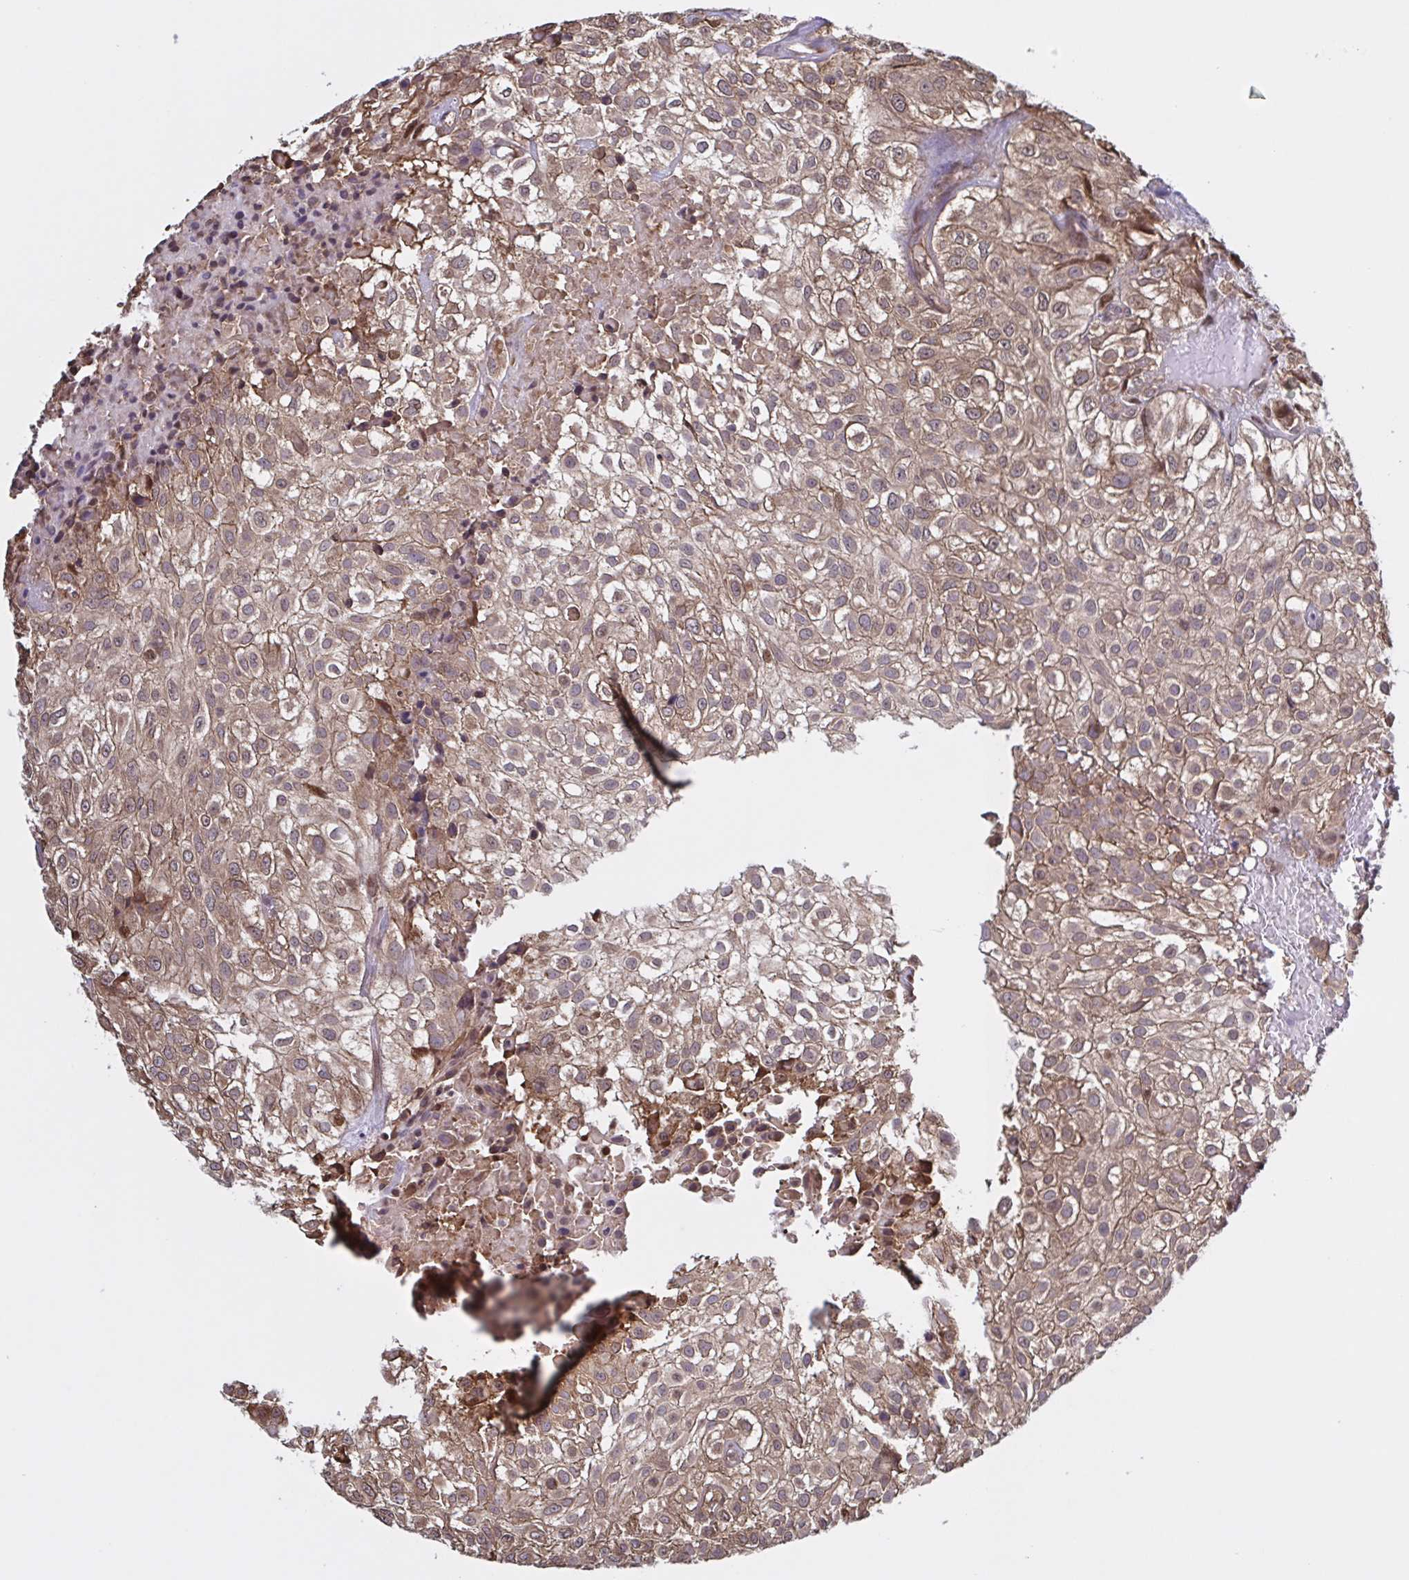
{"staining": {"intensity": "moderate", "quantity": ">75%", "location": "cytoplasmic/membranous,nuclear"}, "tissue": "urothelial cancer", "cell_type": "Tumor cells", "image_type": "cancer", "snomed": [{"axis": "morphology", "description": "Urothelial carcinoma, High grade"}, {"axis": "topography", "description": "Urinary bladder"}], "caption": "This is a photomicrograph of IHC staining of urothelial cancer, which shows moderate positivity in the cytoplasmic/membranous and nuclear of tumor cells.", "gene": "SEC63", "patient": {"sex": "male", "age": 56}}